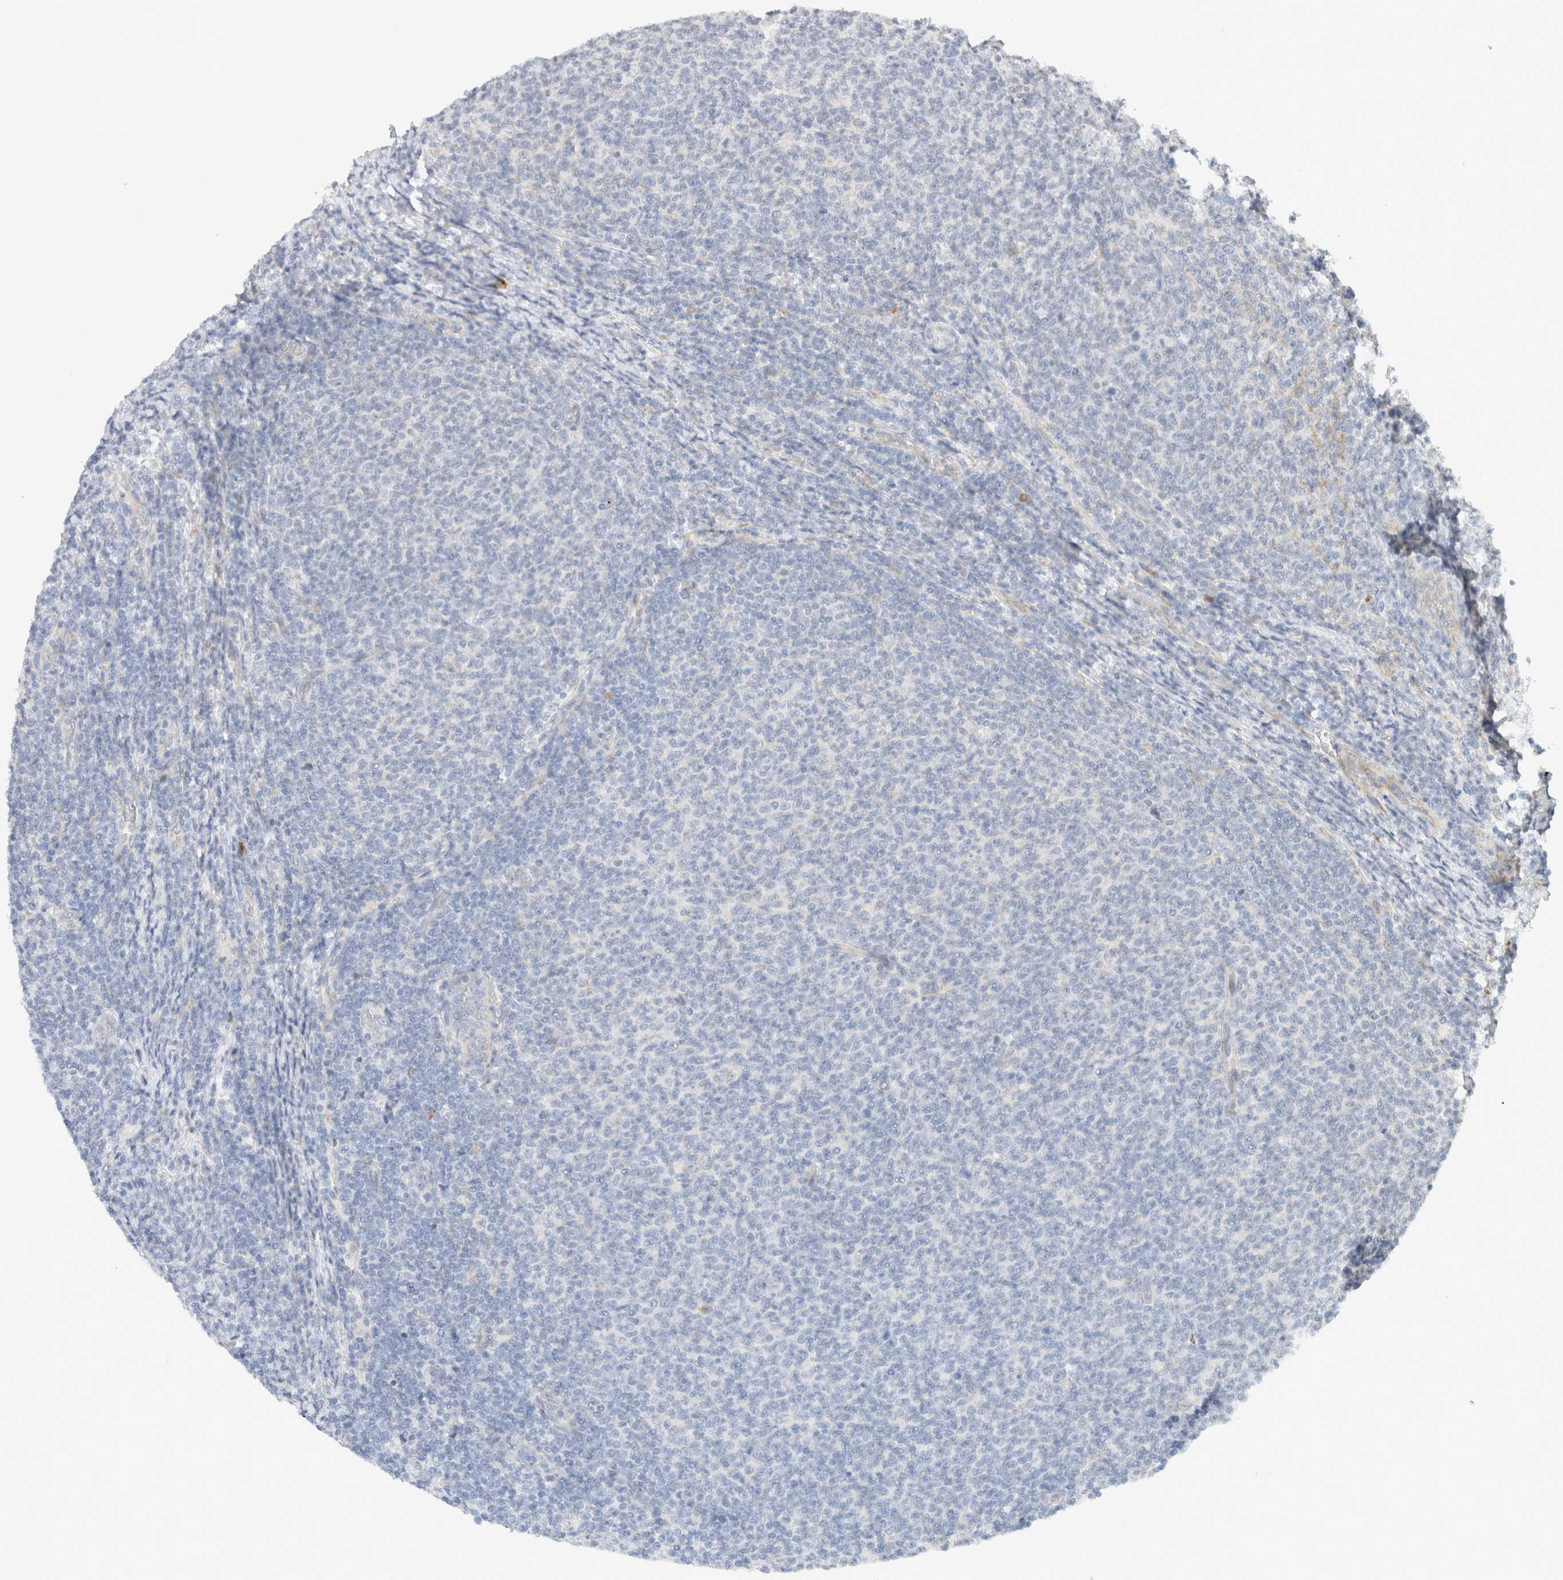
{"staining": {"intensity": "negative", "quantity": "none", "location": "none"}, "tissue": "lymphoma", "cell_type": "Tumor cells", "image_type": "cancer", "snomed": [{"axis": "morphology", "description": "Malignant lymphoma, non-Hodgkin's type, Low grade"}, {"axis": "topography", "description": "Lymph node"}], "caption": "There is no significant expression in tumor cells of lymphoma.", "gene": "HDLBP", "patient": {"sex": "male", "age": 66}}